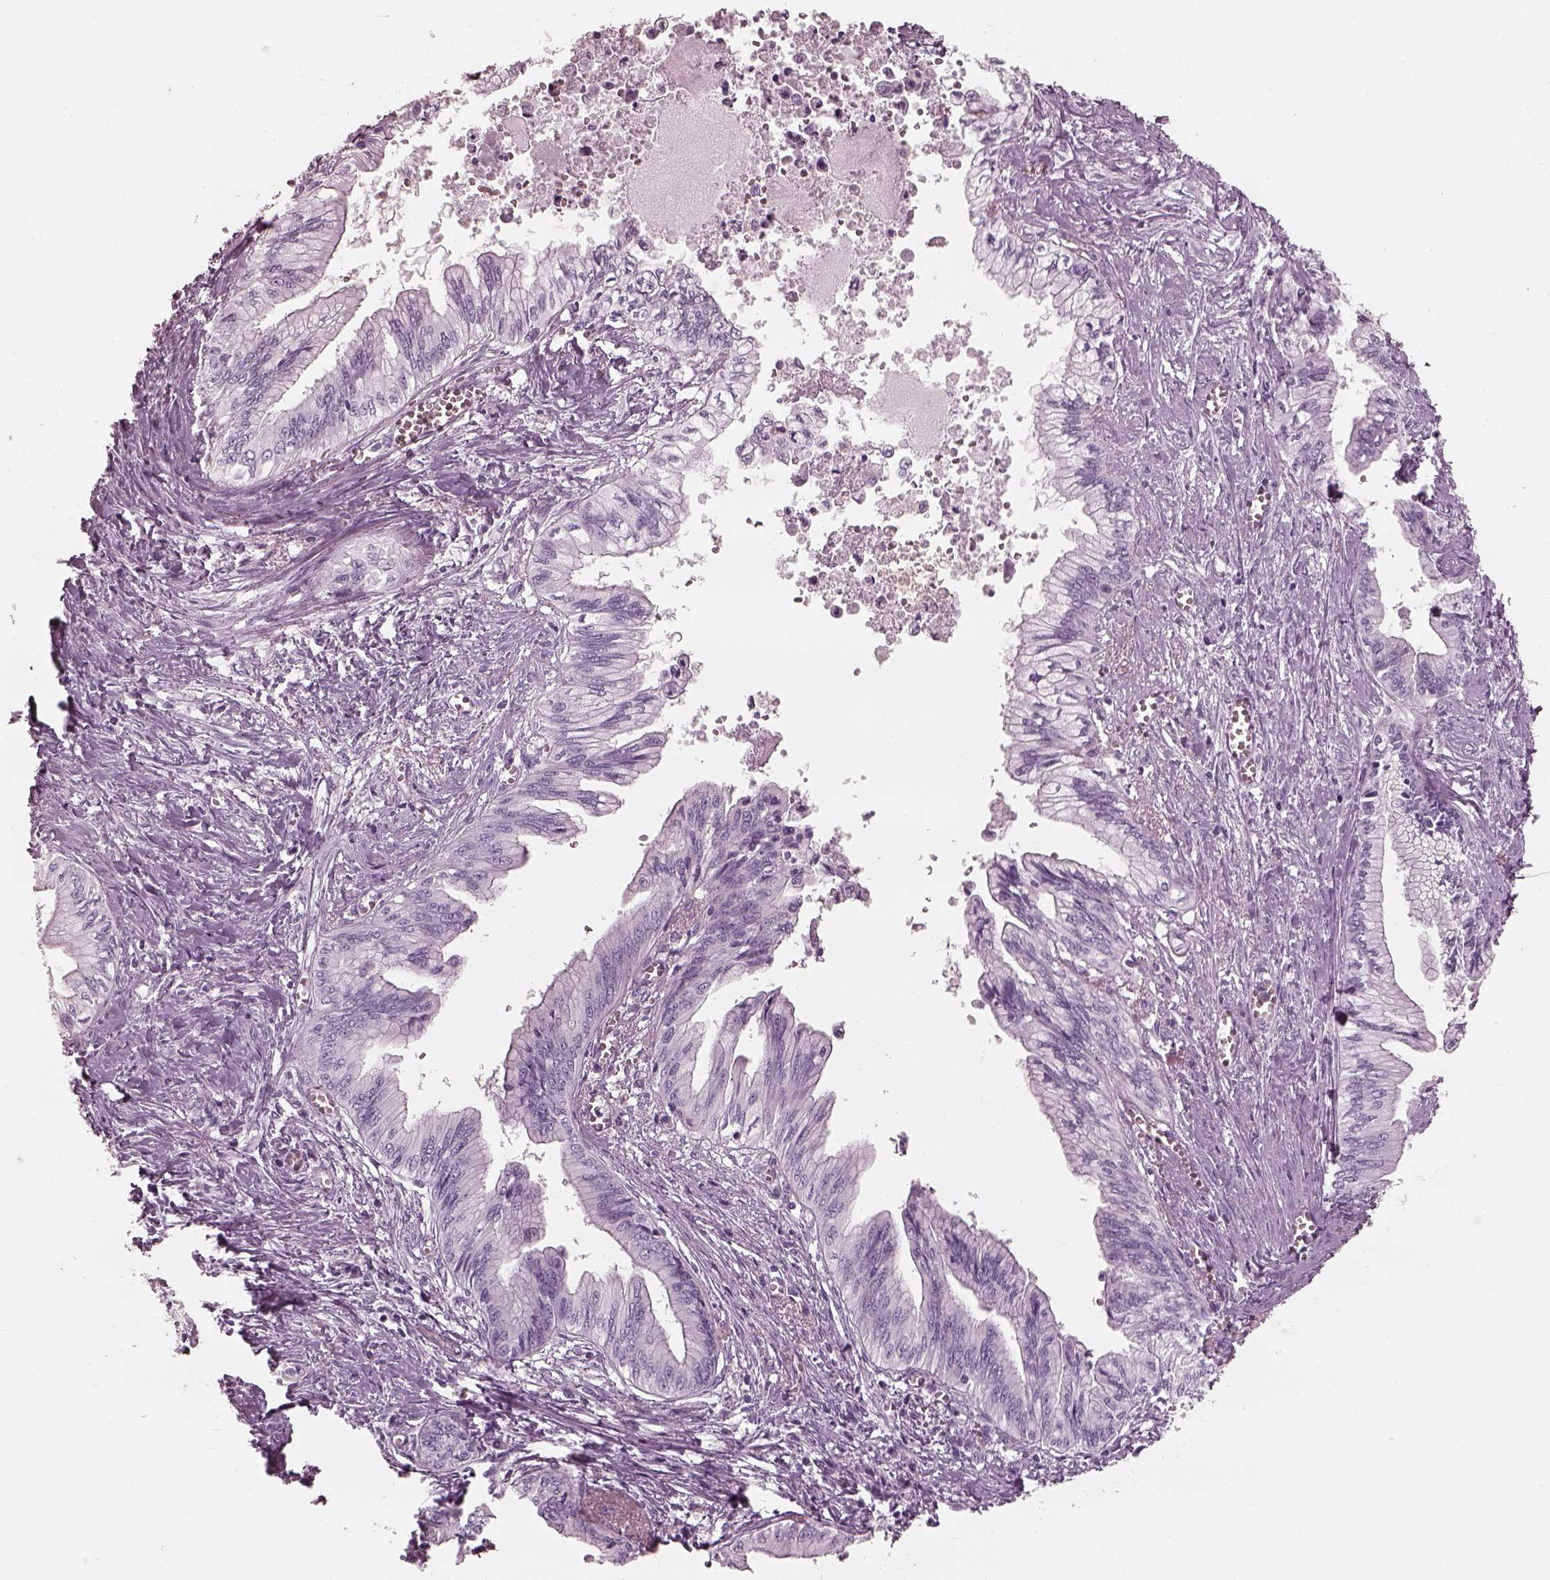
{"staining": {"intensity": "negative", "quantity": "none", "location": "none"}, "tissue": "pancreatic cancer", "cell_type": "Tumor cells", "image_type": "cancer", "snomed": [{"axis": "morphology", "description": "Adenocarcinoma, NOS"}, {"axis": "topography", "description": "Pancreas"}], "caption": "Immunohistochemistry (IHC) photomicrograph of neoplastic tissue: adenocarcinoma (pancreatic) stained with DAB shows no significant protein staining in tumor cells.", "gene": "FABP9", "patient": {"sex": "female", "age": 61}}